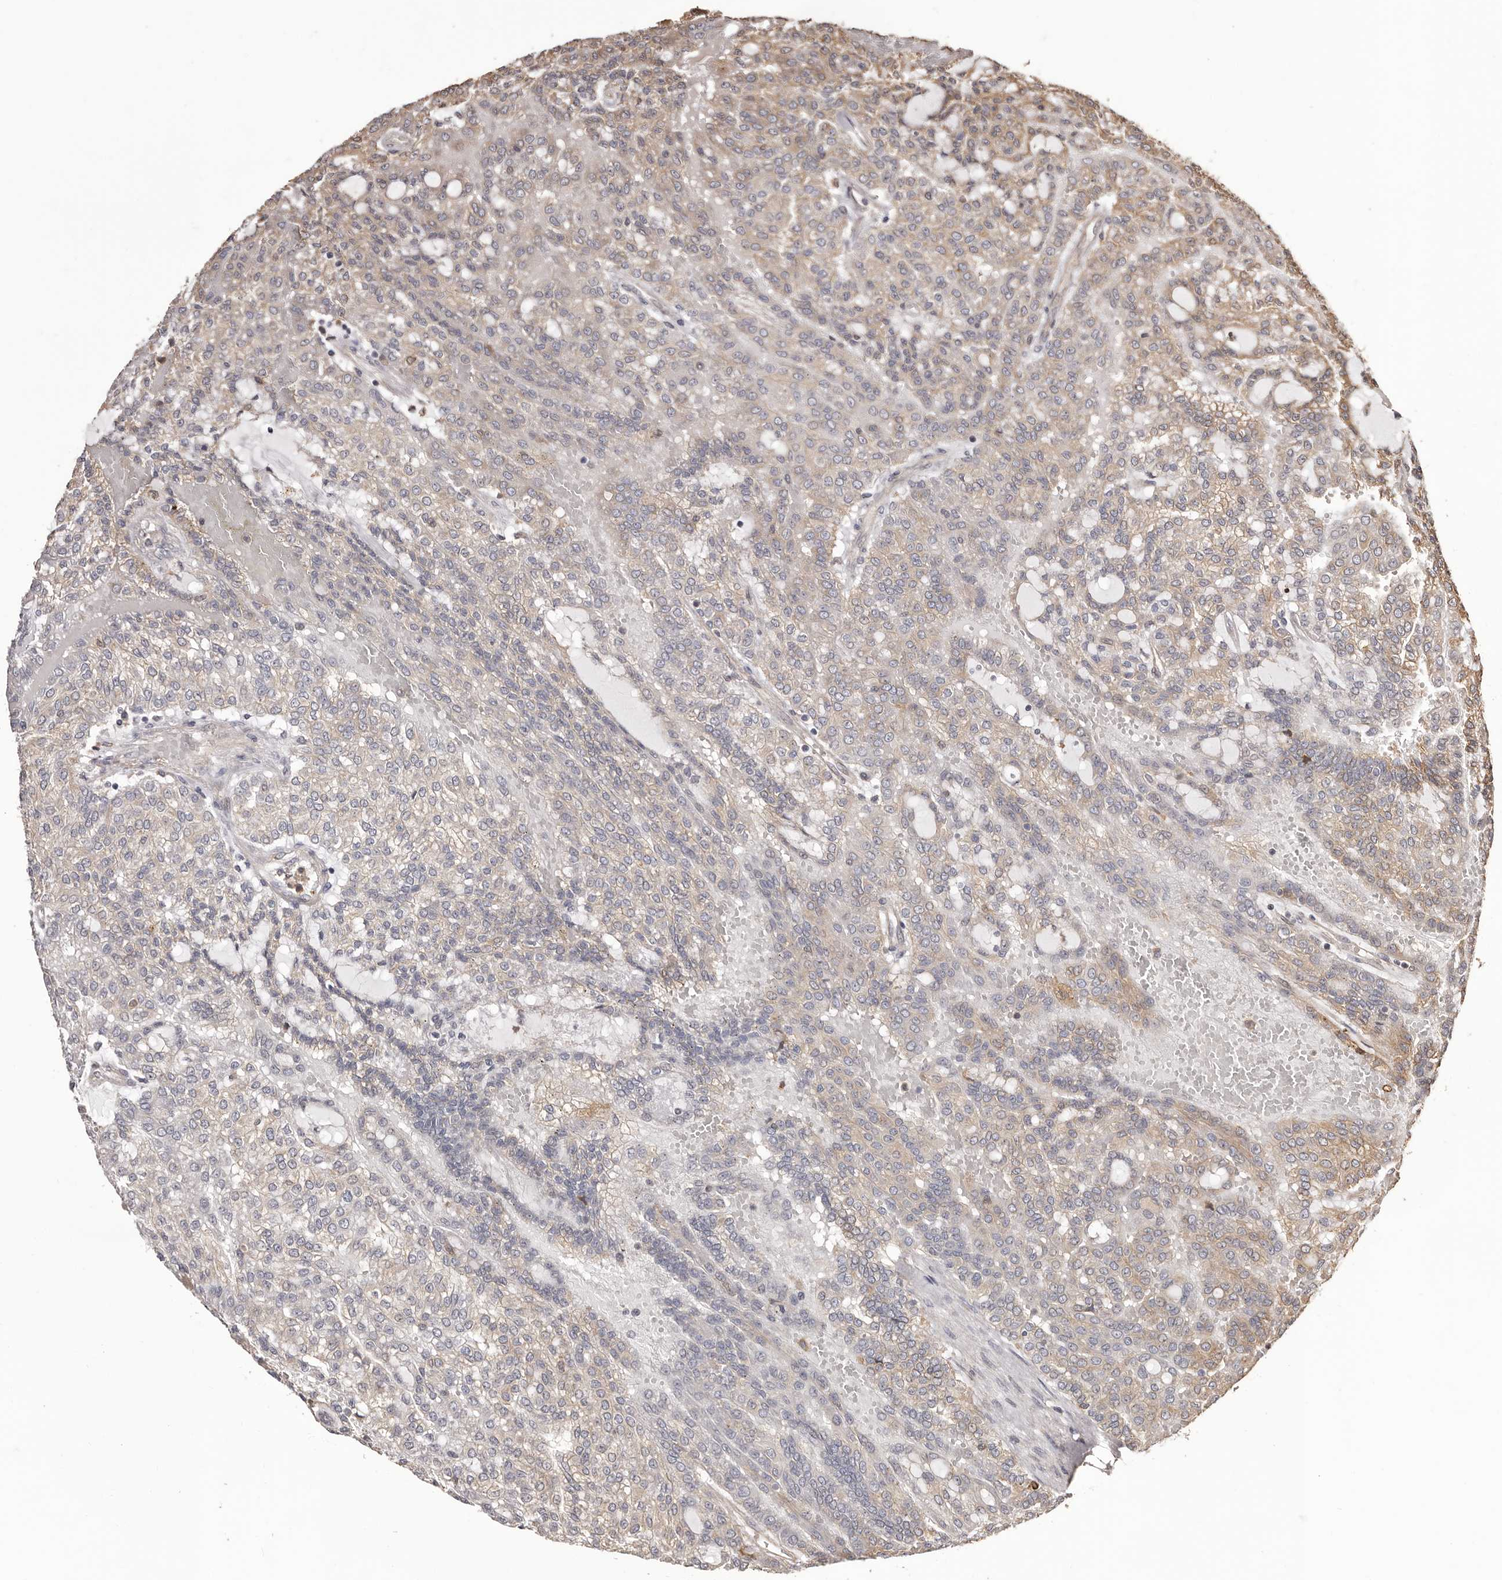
{"staining": {"intensity": "weak", "quantity": "<25%", "location": "cytoplasmic/membranous"}, "tissue": "renal cancer", "cell_type": "Tumor cells", "image_type": "cancer", "snomed": [{"axis": "morphology", "description": "Adenocarcinoma, NOS"}, {"axis": "topography", "description": "Kidney"}], "caption": "Immunohistochemistry (IHC) of human adenocarcinoma (renal) demonstrates no expression in tumor cells.", "gene": "ZCCHC7", "patient": {"sex": "male", "age": 63}}